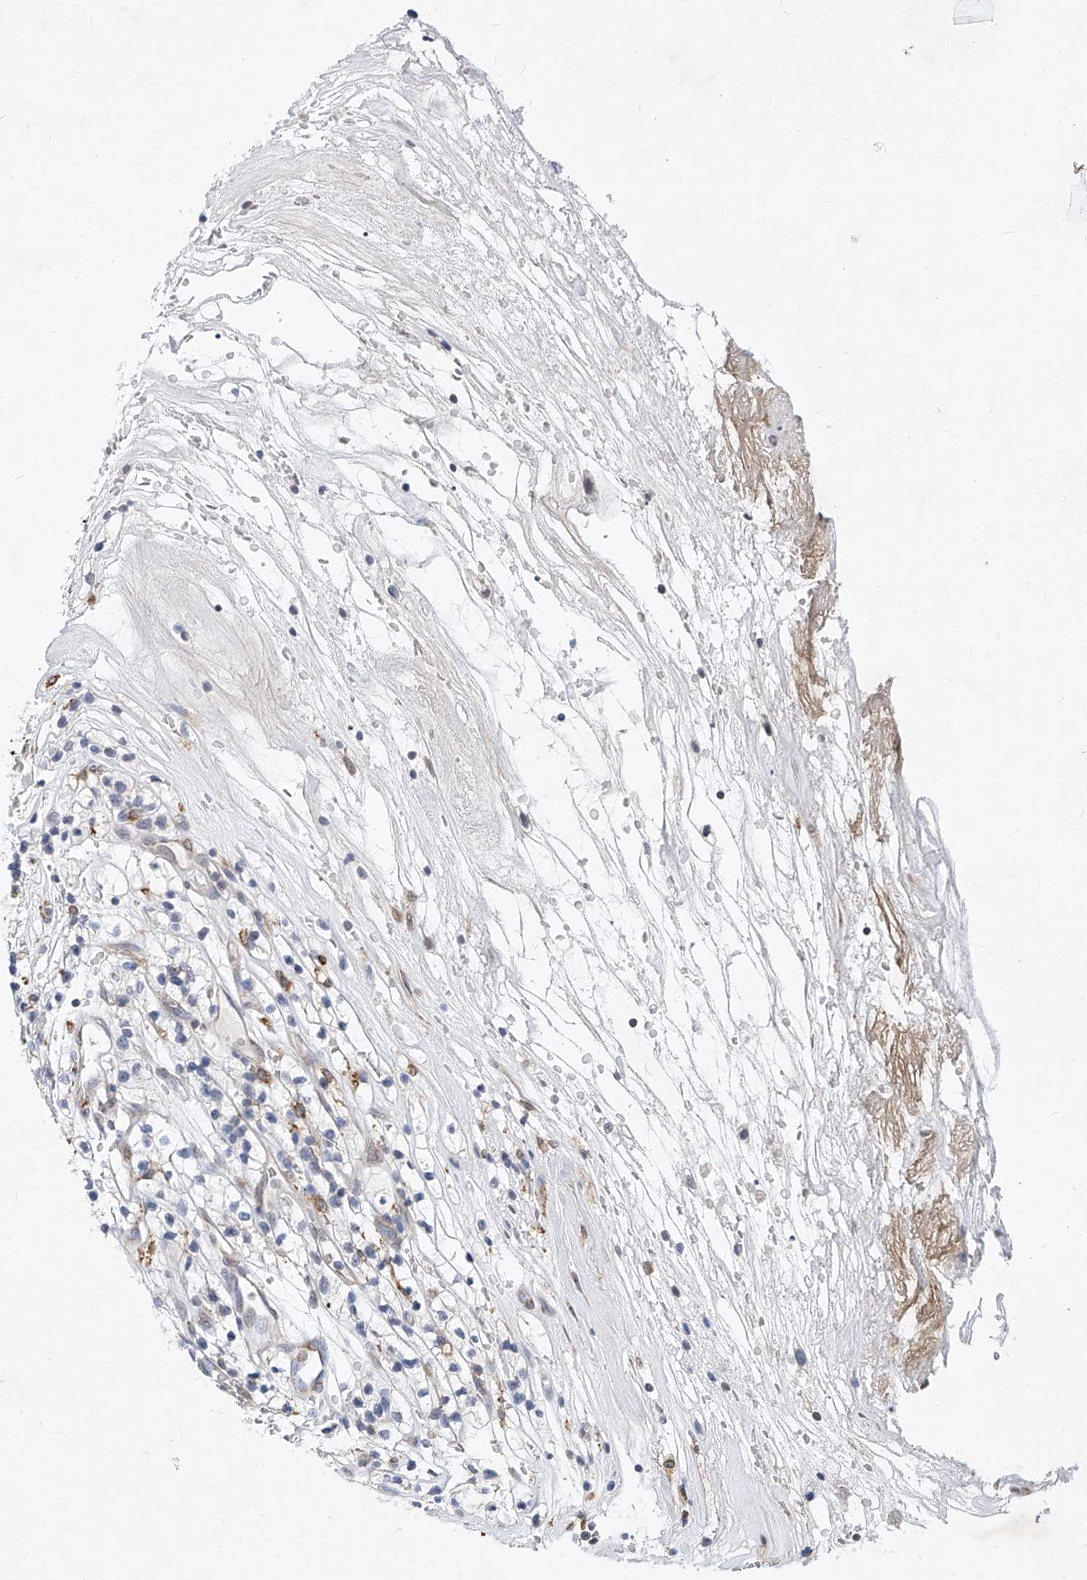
{"staining": {"intensity": "negative", "quantity": "none", "location": "none"}, "tissue": "renal cancer", "cell_type": "Tumor cells", "image_type": "cancer", "snomed": [{"axis": "morphology", "description": "Adenocarcinoma, NOS"}, {"axis": "topography", "description": "Kidney"}], "caption": "Tumor cells are negative for brown protein staining in renal adenocarcinoma. (DAB immunohistochemistry, high magnification).", "gene": "MX2", "patient": {"sex": "female", "age": 57}}